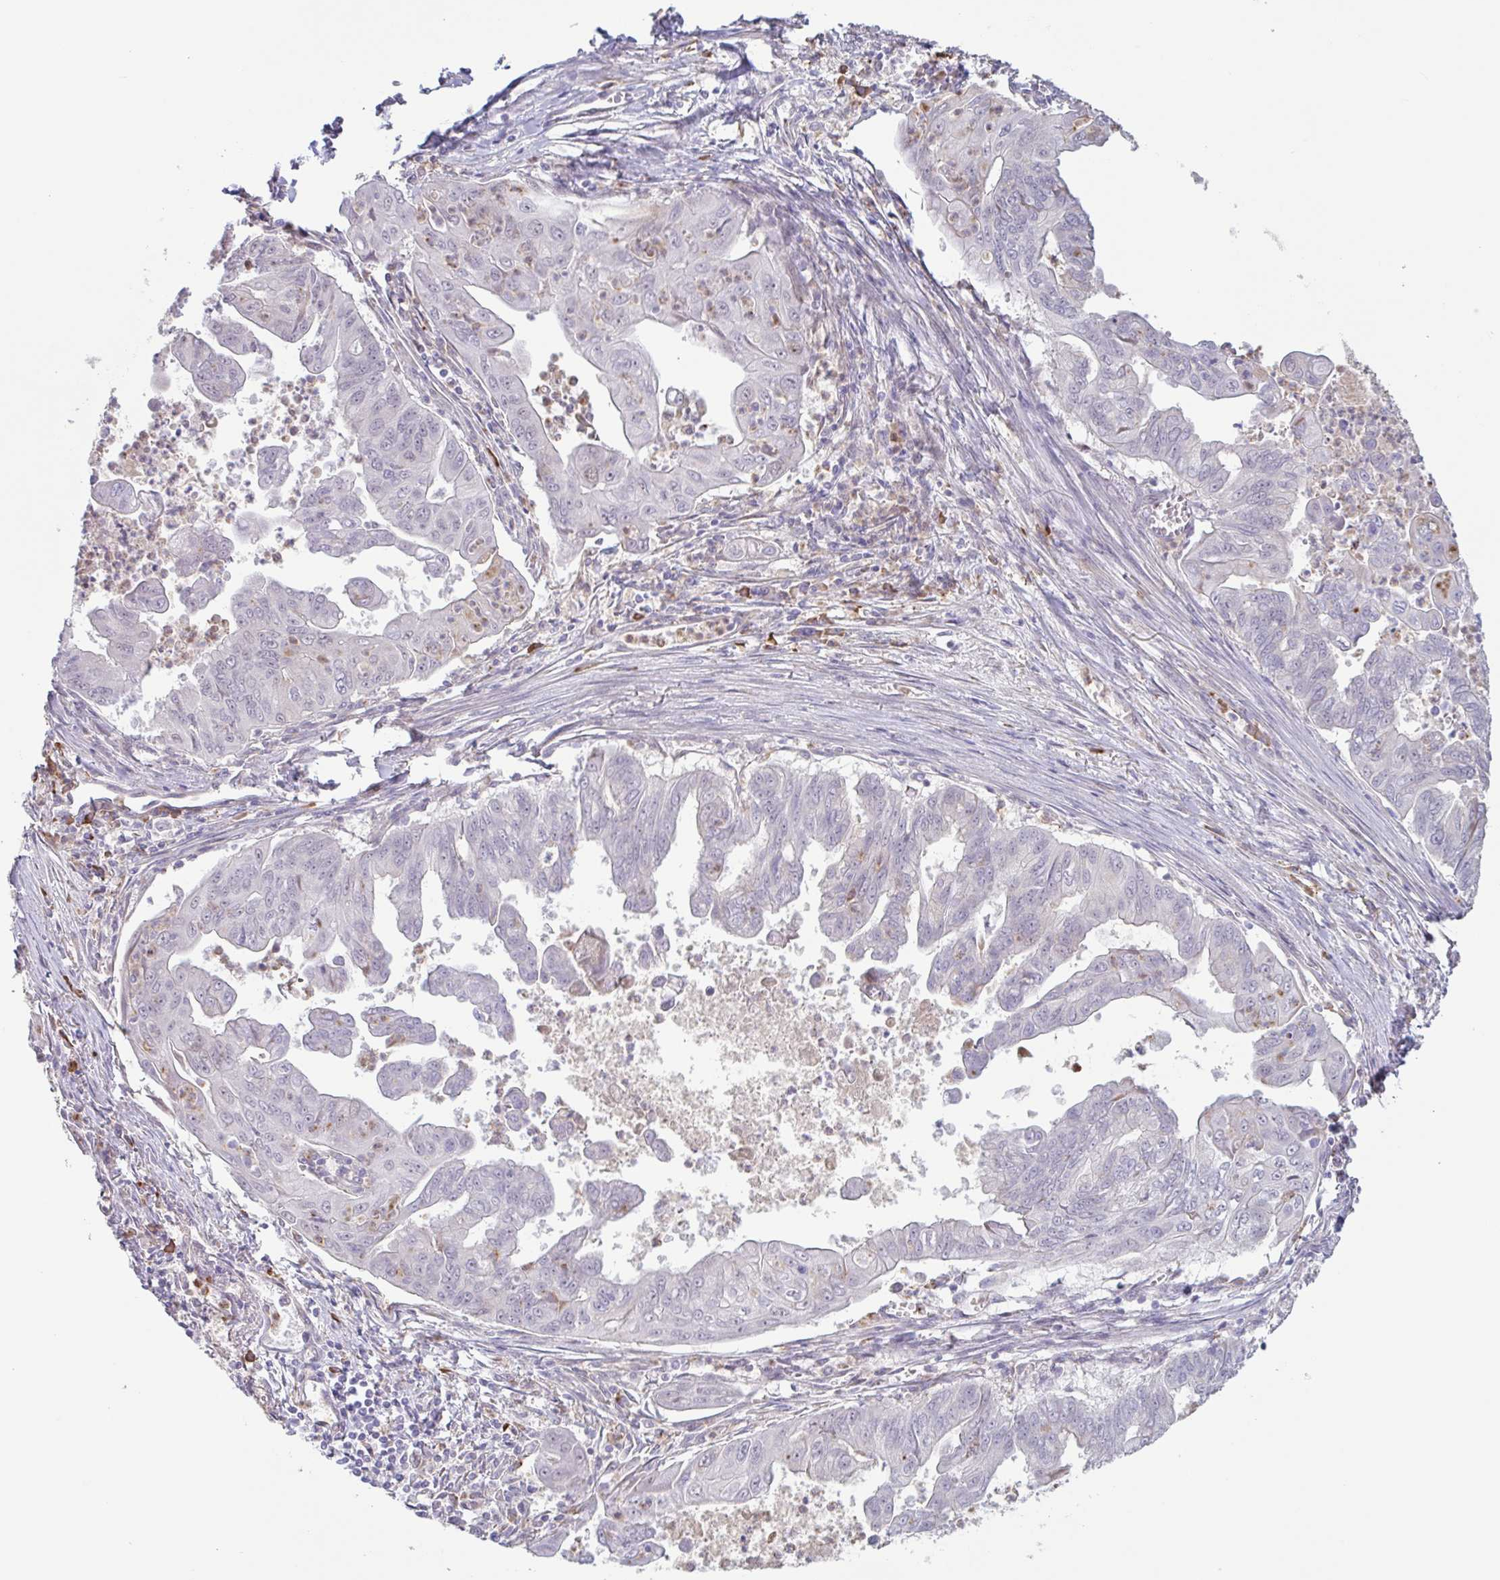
{"staining": {"intensity": "negative", "quantity": "none", "location": "none"}, "tissue": "stomach cancer", "cell_type": "Tumor cells", "image_type": "cancer", "snomed": [{"axis": "morphology", "description": "Adenocarcinoma, NOS"}, {"axis": "topography", "description": "Stomach, upper"}], "caption": "This is an immunohistochemistry (IHC) photomicrograph of stomach cancer. There is no expression in tumor cells.", "gene": "TAF1D", "patient": {"sex": "male", "age": 80}}